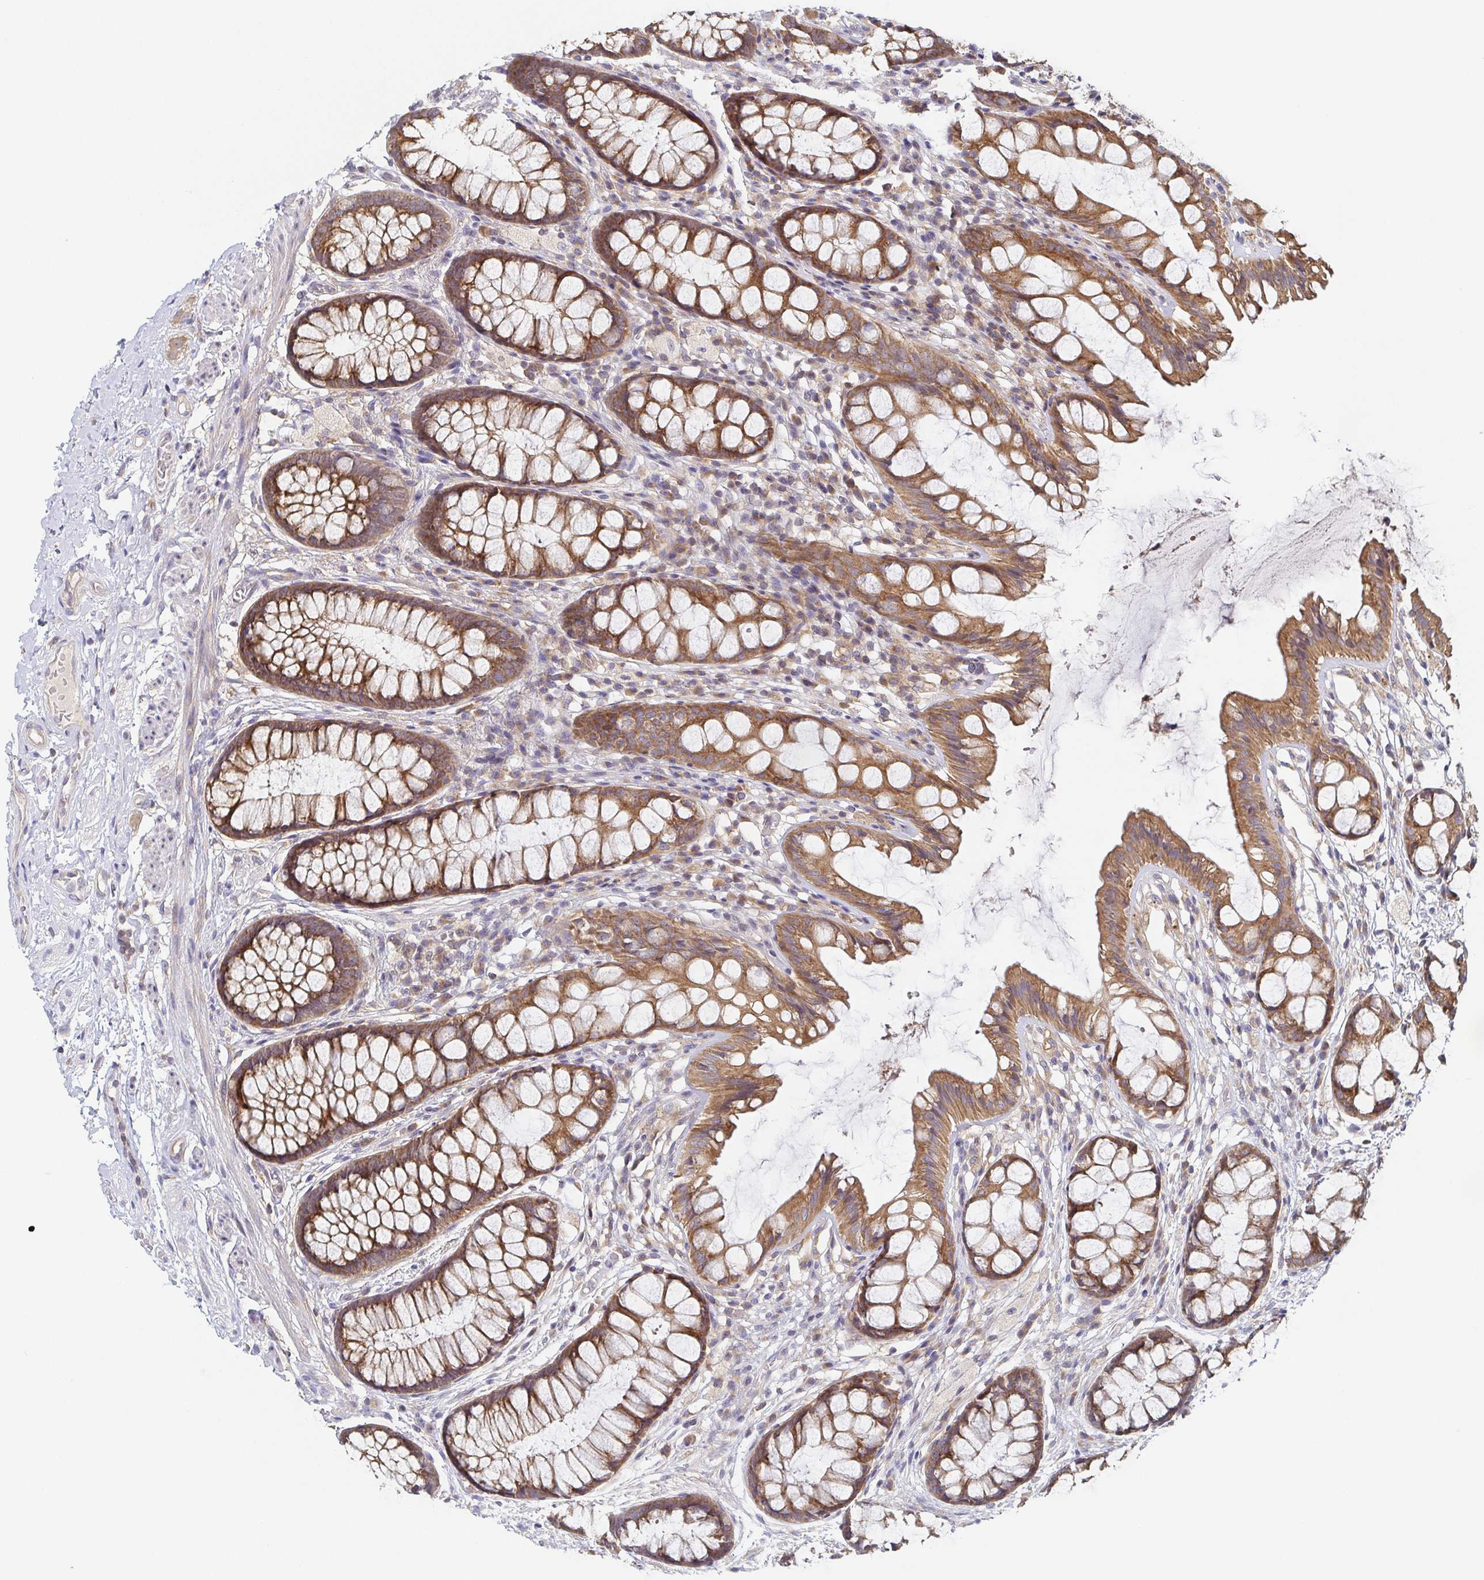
{"staining": {"intensity": "moderate", "quantity": ">75%", "location": "cytoplasmic/membranous"}, "tissue": "rectum", "cell_type": "Glandular cells", "image_type": "normal", "snomed": [{"axis": "morphology", "description": "Normal tissue, NOS"}, {"axis": "topography", "description": "Rectum"}], "caption": "Moderate cytoplasmic/membranous positivity for a protein is identified in approximately >75% of glandular cells of normal rectum using immunohistochemistry (IHC).", "gene": "TUFT1", "patient": {"sex": "female", "age": 62}}